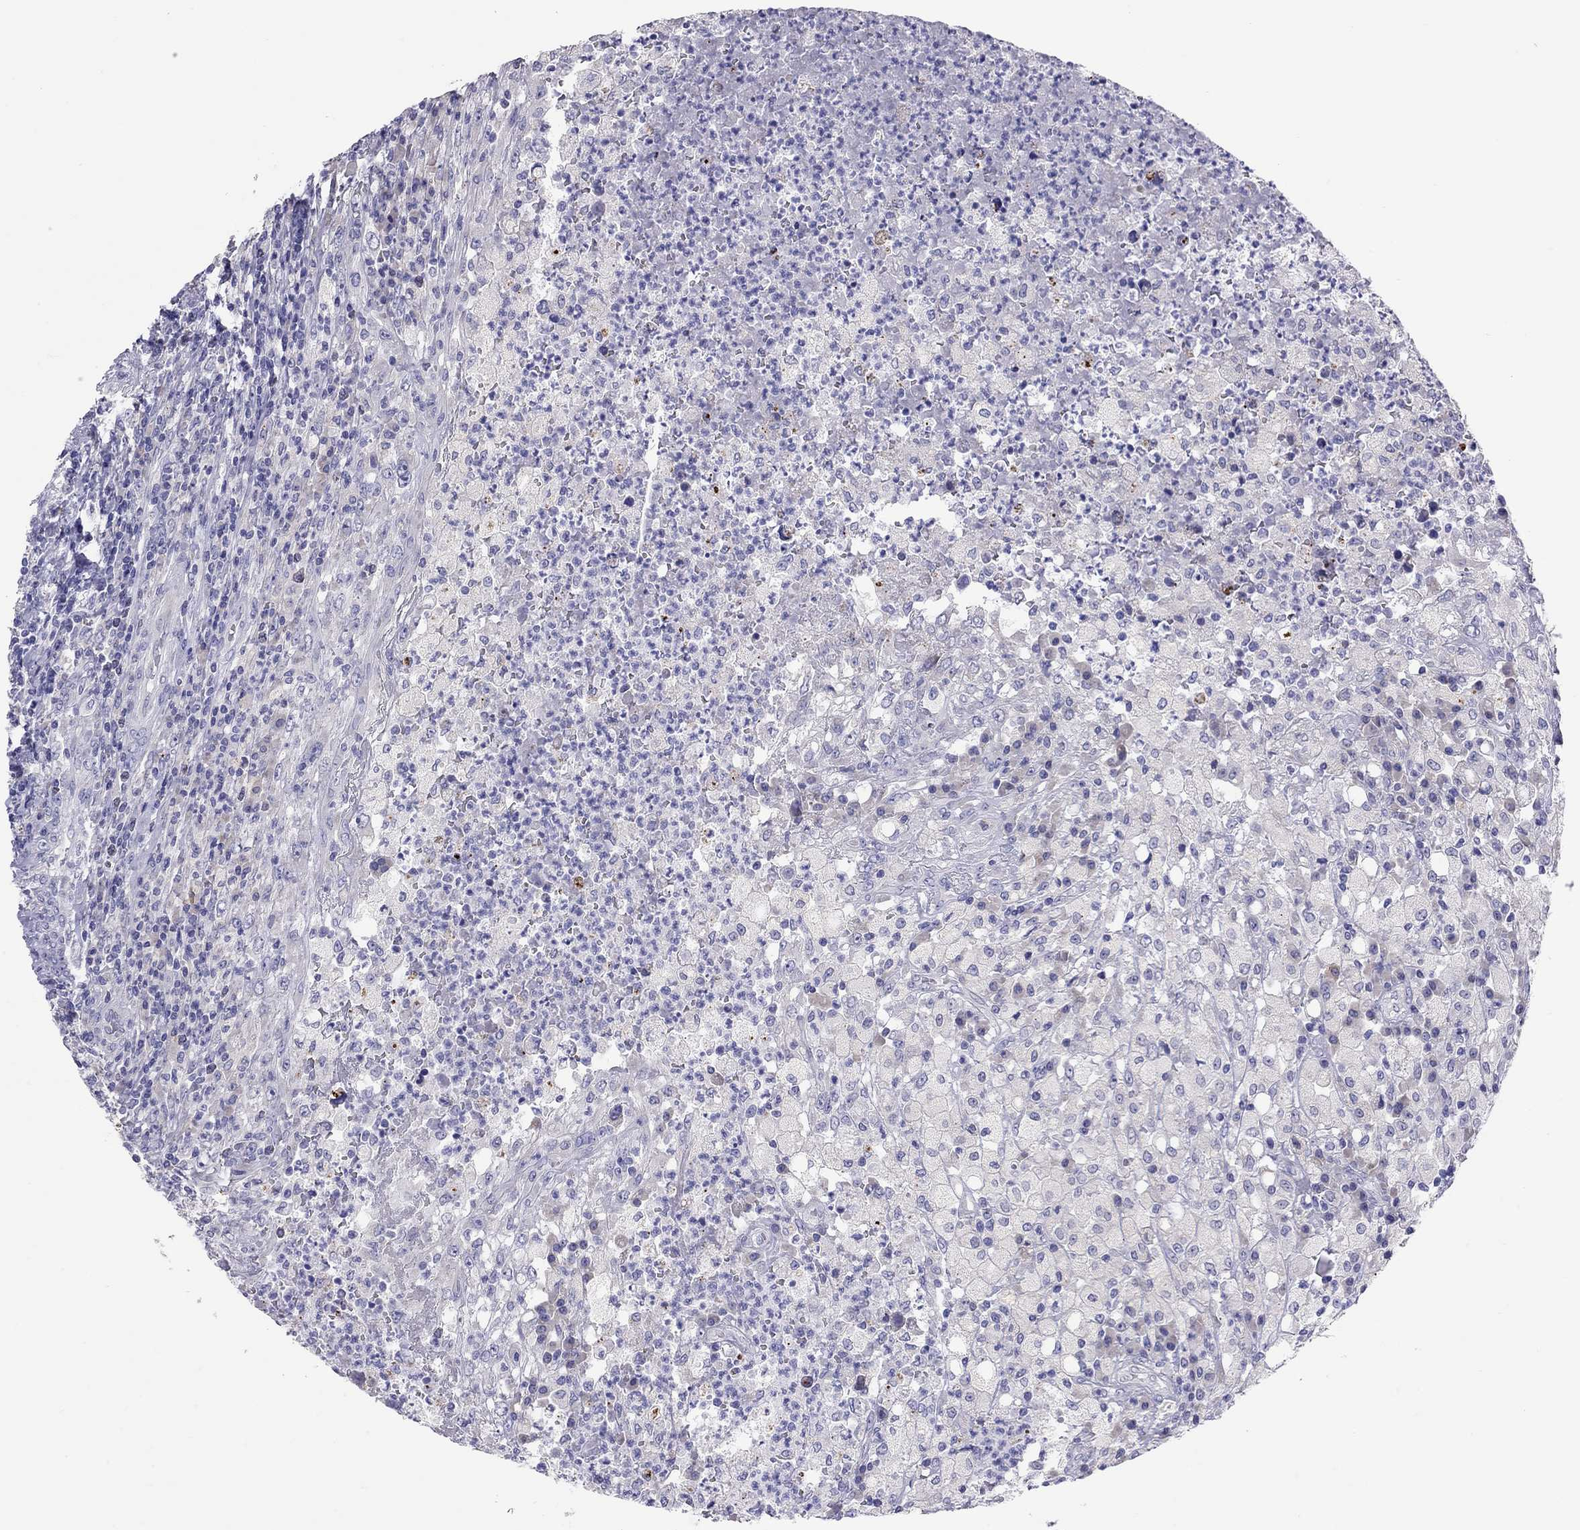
{"staining": {"intensity": "negative", "quantity": "none", "location": "none"}, "tissue": "testis cancer", "cell_type": "Tumor cells", "image_type": "cancer", "snomed": [{"axis": "morphology", "description": "Necrosis, NOS"}, {"axis": "morphology", "description": "Carcinoma, Embryonal, NOS"}, {"axis": "topography", "description": "Testis"}], "caption": "Immunohistochemical staining of testis cancer (embryonal carcinoma) displays no significant expression in tumor cells. (DAB (3,3'-diaminobenzidine) immunohistochemistry (IHC) with hematoxylin counter stain).", "gene": "COL9A1", "patient": {"sex": "male", "age": 19}}